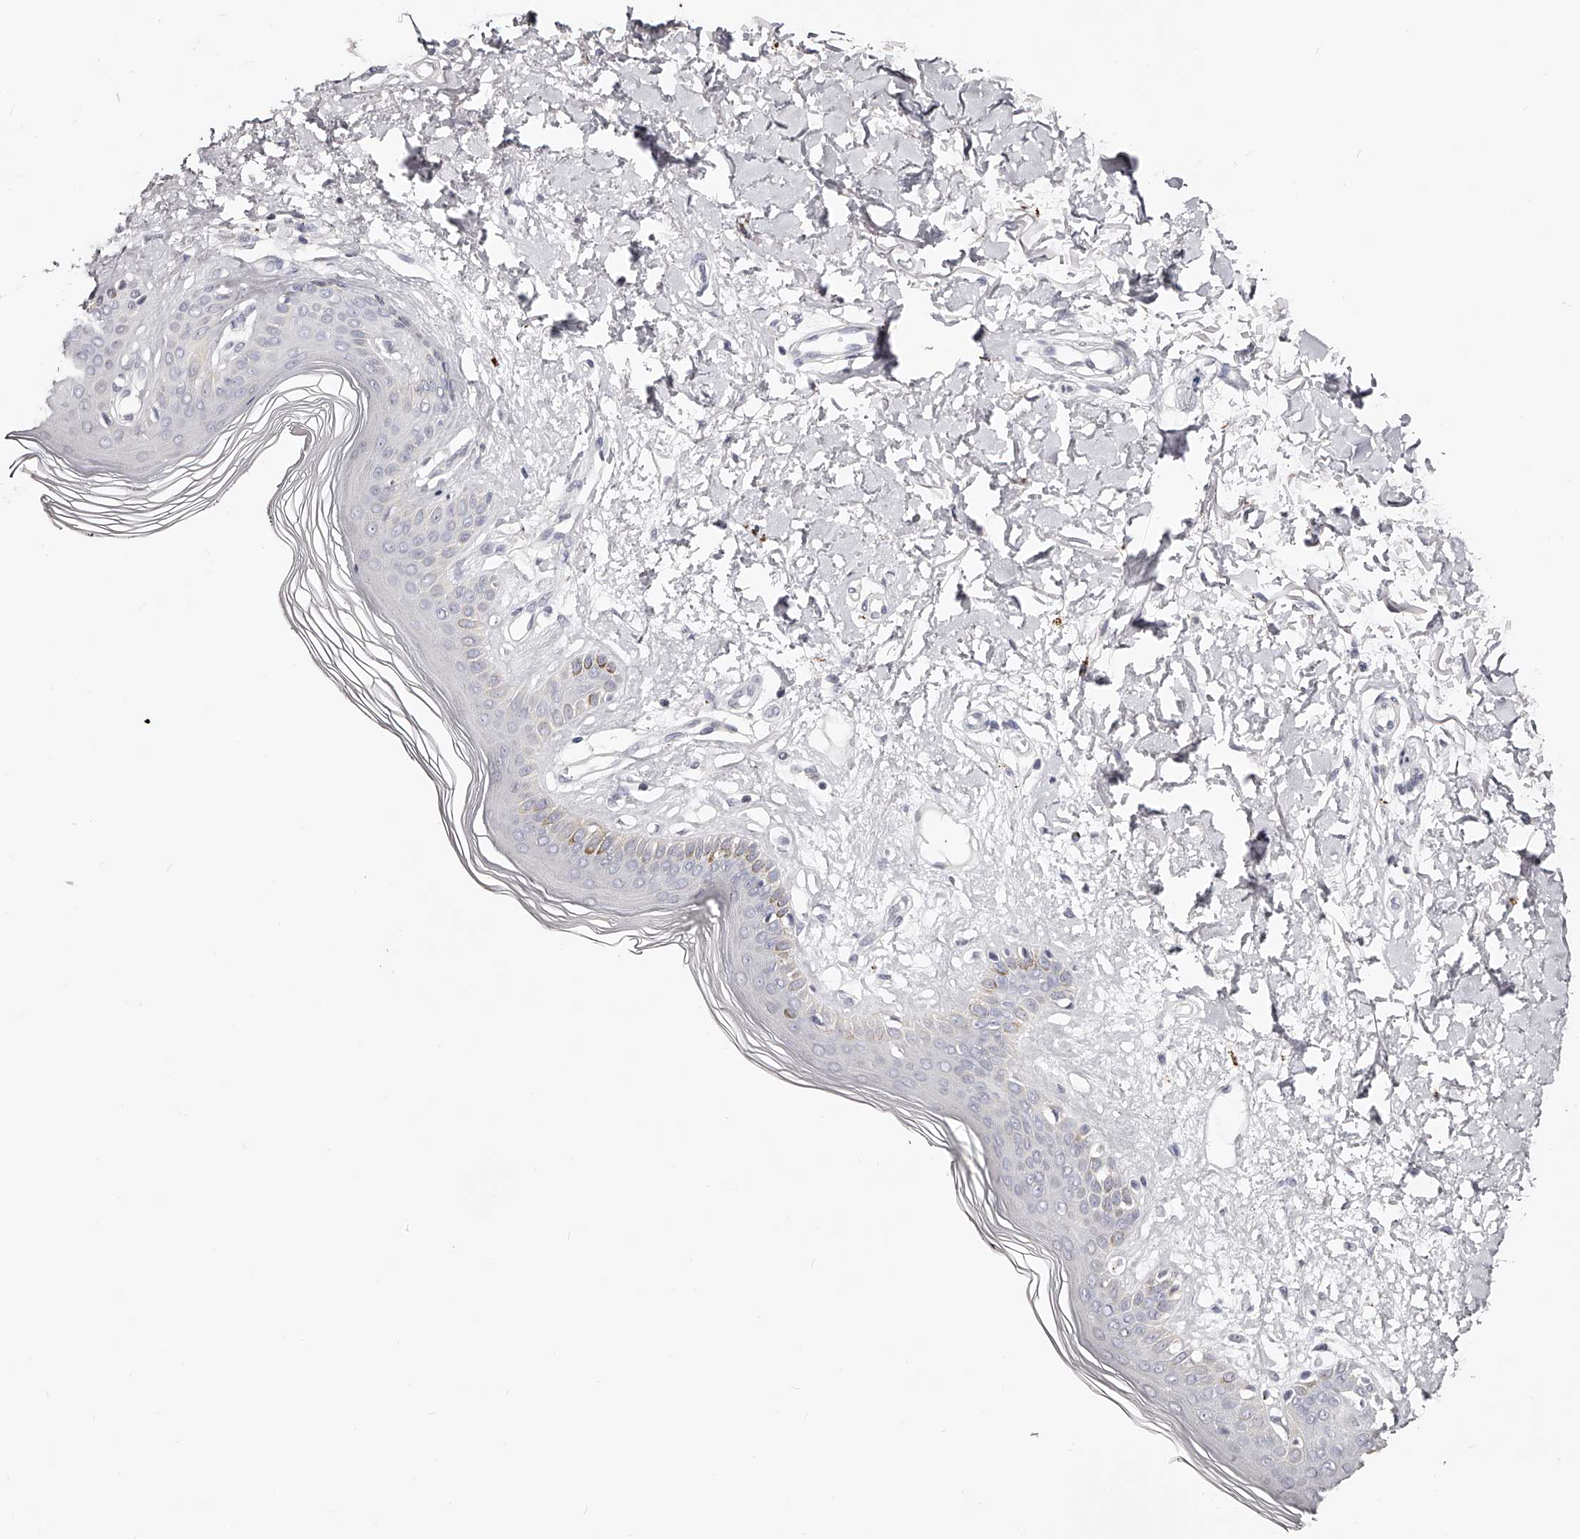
{"staining": {"intensity": "negative", "quantity": "none", "location": "none"}, "tissue": "skin", "cell_type": "Fibroblasts", "image_type": "normal", "snomed": [{"axis": "morphology", "description": "Normal tissue, NOS"}, {"axis": "topography", "description": "Skin"}], "caption": "This is an IHC photomicrograph of benign skin. There is no expression in fibroblasts.", "gene": "SLC35D3", "patient": {"sex": "female", "age": 64}}